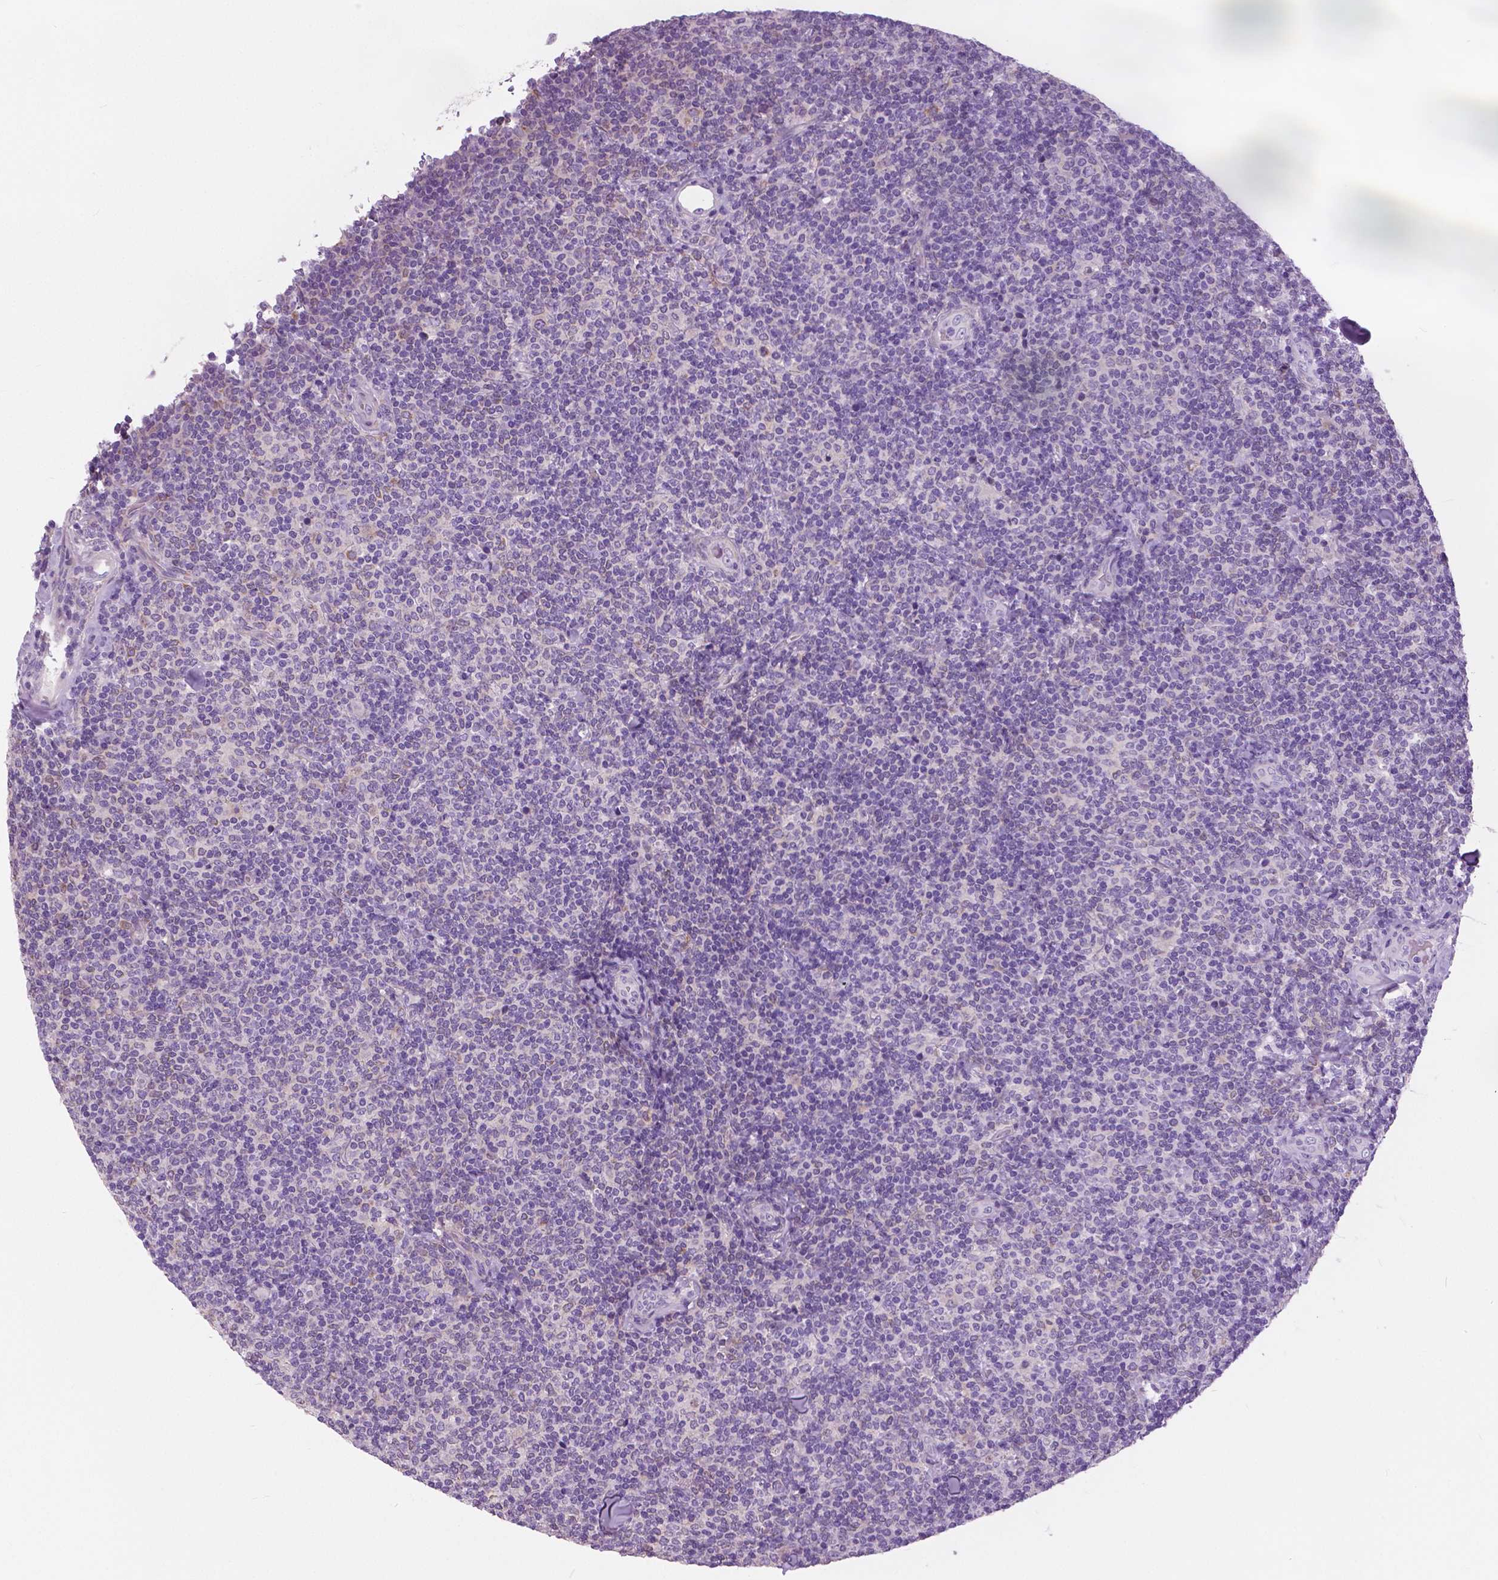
{"staining": {"intensity": "negative", "quantity": "none", "location": "none"}, "tissue": "lymphoma", "cell_type": "Tumor cells", "image_type": "cancer", "snomed": [{"axis": "morphology", "description": "Malignant lymphoma, non-Hodgkin's type, Low grade"}, {"axis": "topography", "description": "Lymph node"}], "caption": "An image of malignant lymphoma, non-Hodgkin's type (low-grade) stained for a protein exhibits no brown staining in tumor cells.", "gene": "SERPINI1", "patient": {"sex": "female", "age": 56}}